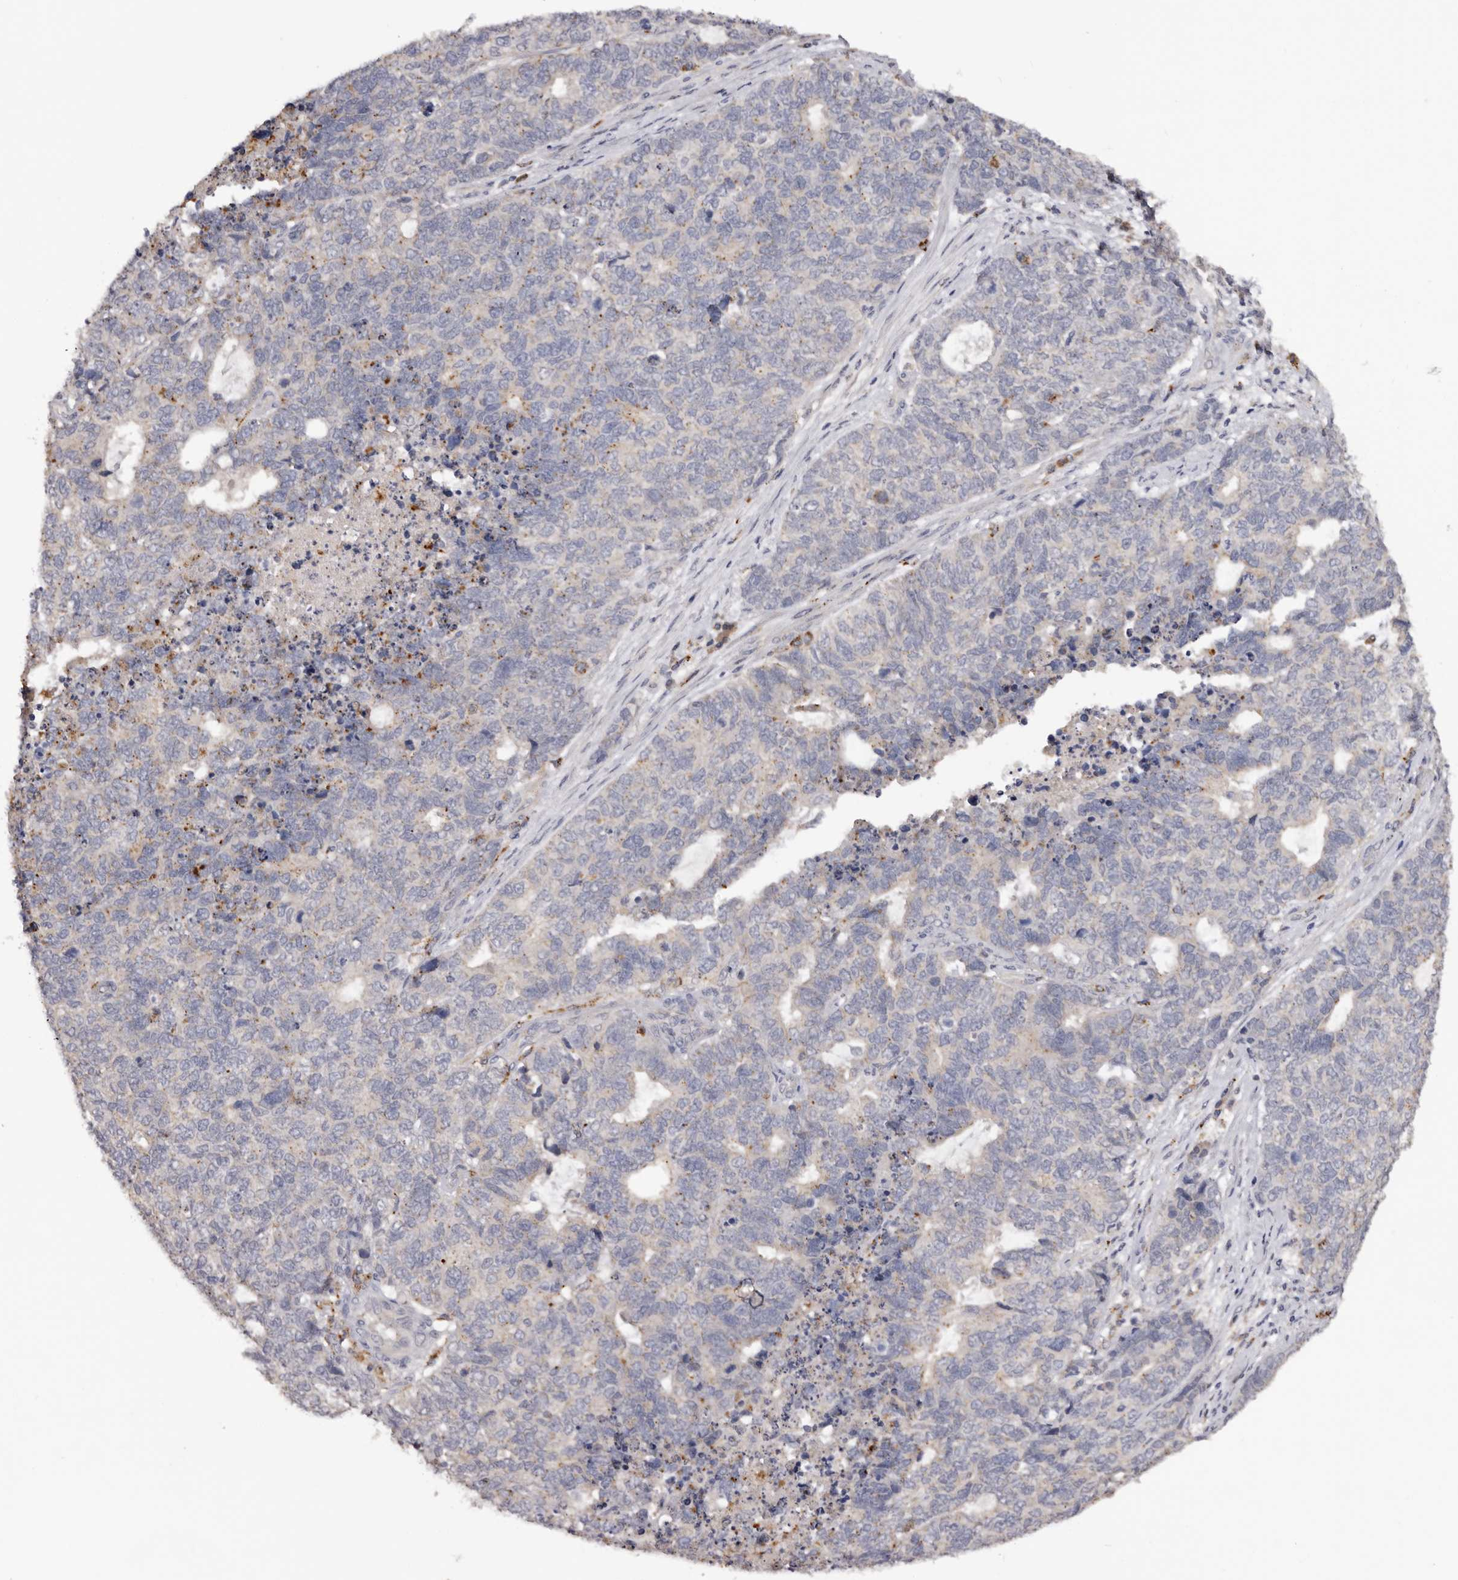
{"staining": {"intensity": "weak", "quantity": "25%-75%", "location": "cytoplasmic/membranous"}, "tissue": "cervical cancer", "cell_type": "Tumor cells", "image_type": "cancer", "snomed": [{"axis": "morphology", "description": "Squamous cell carcinoma, NOS"}, {"axis": "topography", "description": "Cervix"}], "caption": "IHC photomicrograph of human squamous cell carcinoma (cervical) stained for a protein (brown), which demonstrates low levels of weak cytoplasmic/membranous staining in approximately 25%-75% of tumor cells.", "gene": "DAP", "patient": {"sex": "female", "age": 63}}